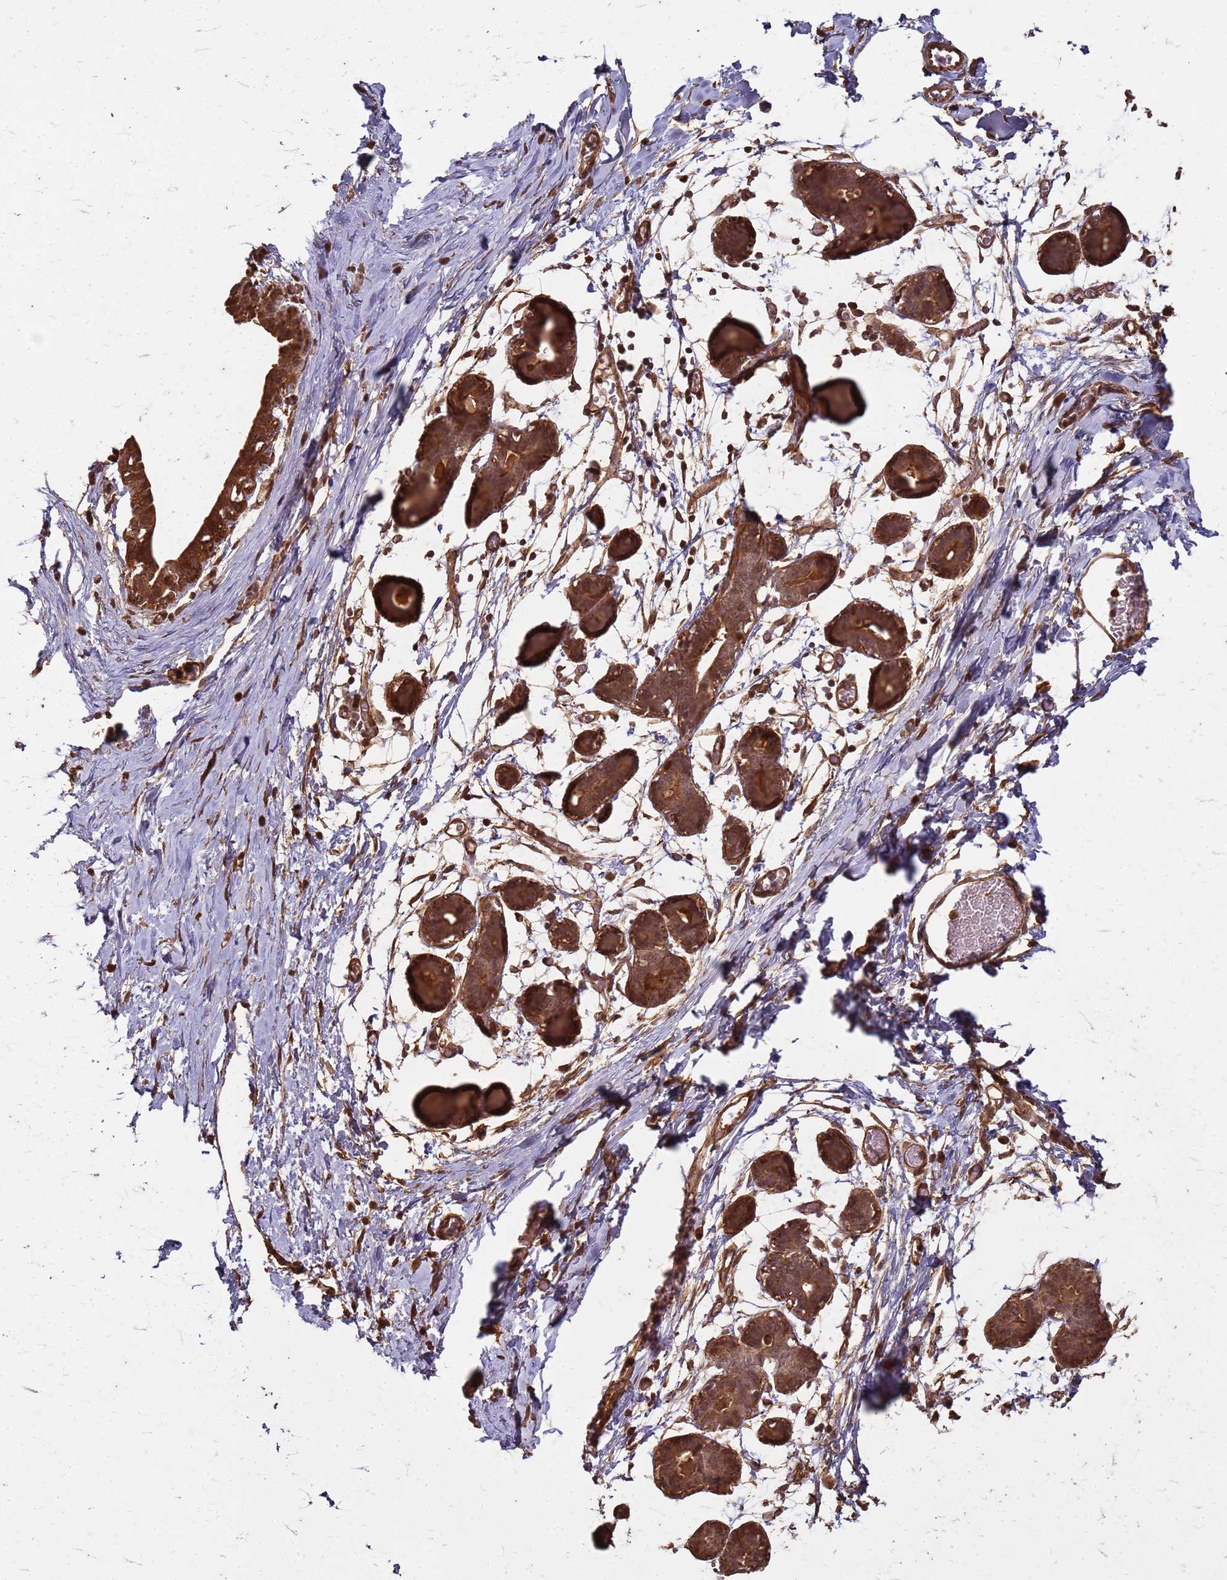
{"staining": {"intensity": "moderate", "quantity": ">75%", "location": "cytoplasmic/membranous,nuclear"}, "tissue": "breast", "cell_type": "Adipocytes", "image_type": "normal", "snomed": [{"axis": "morphology", "description": "Normal tissue, NOS"}, {"axis": "topography", "description": "Breast"}], "caption": "Immunohistochemistry of normal human breast displays medium levels of moderate cytoplasmic/membranous,nuclear staining in about >75% of adipocytes. The staining is performed using DAB (3,3'-diaminobenzidine) brown chromogen to label protein expression. The nuclei are counter-stained blue using hematoxylin.", "gene": "KIF26A", "patient": {"sex": "female", "age": 27}}